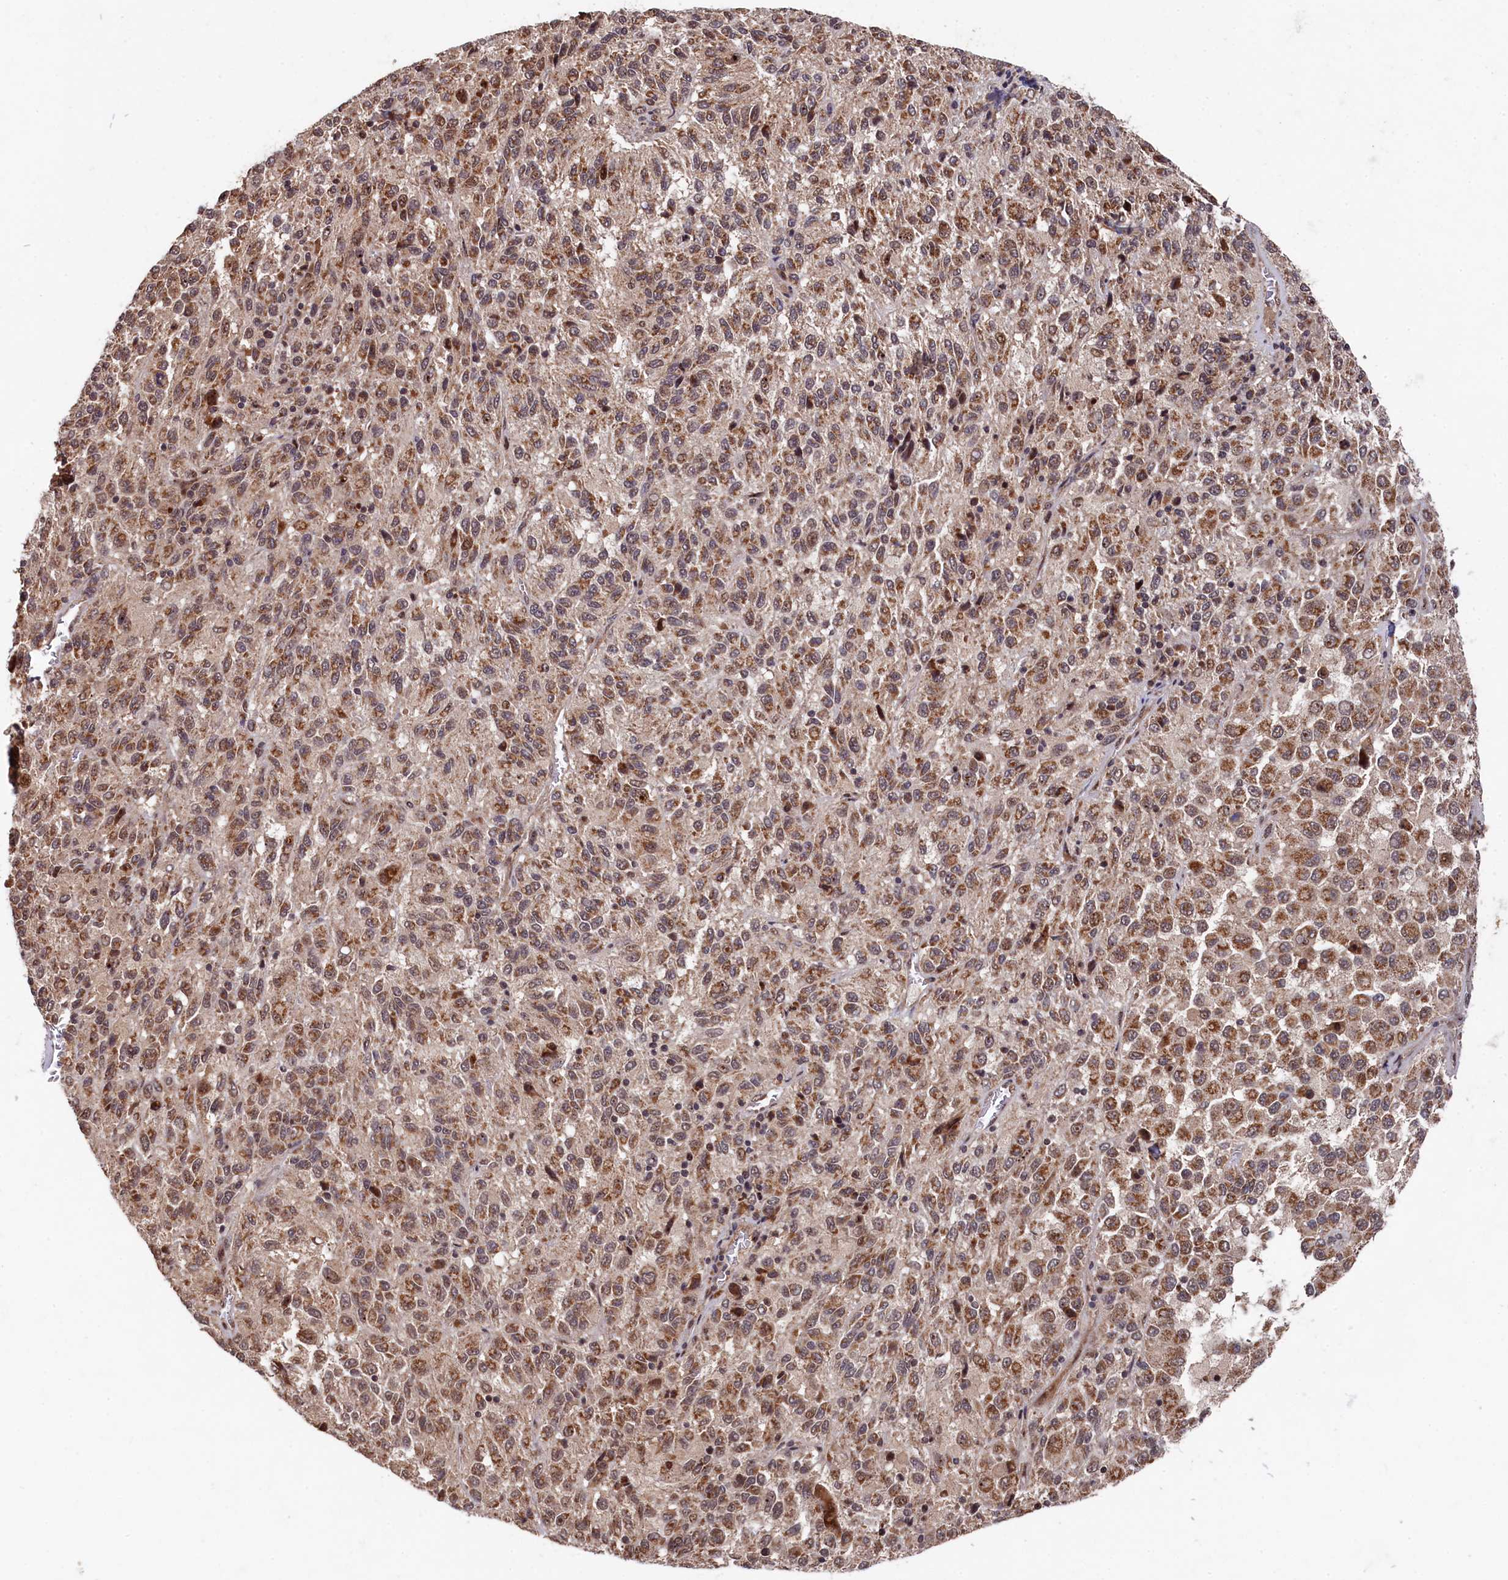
{"staining": {"intensity": "moderate", "quantity": ">75%", "location": "cytoplasmic/membranous"}, "tissue": "melanoma", "cell_type": "Tumor cells", "image_type": "cancer", "snomed": [{"axis": "morphology", "description": "Malignant melanoma, Metastatic site"}, {"axis": "topography", "description": "Lung"}], "caption": "Immunohistochemistry (IHC) micrograph of melanoma stained for a protein (brown), which reveals medium levels of moderate cytoplasmic/membranous positivity in approximately >75% of tumor cells.", "gene": "CLPX", "patient": {"sex": "male", "age": 64}}